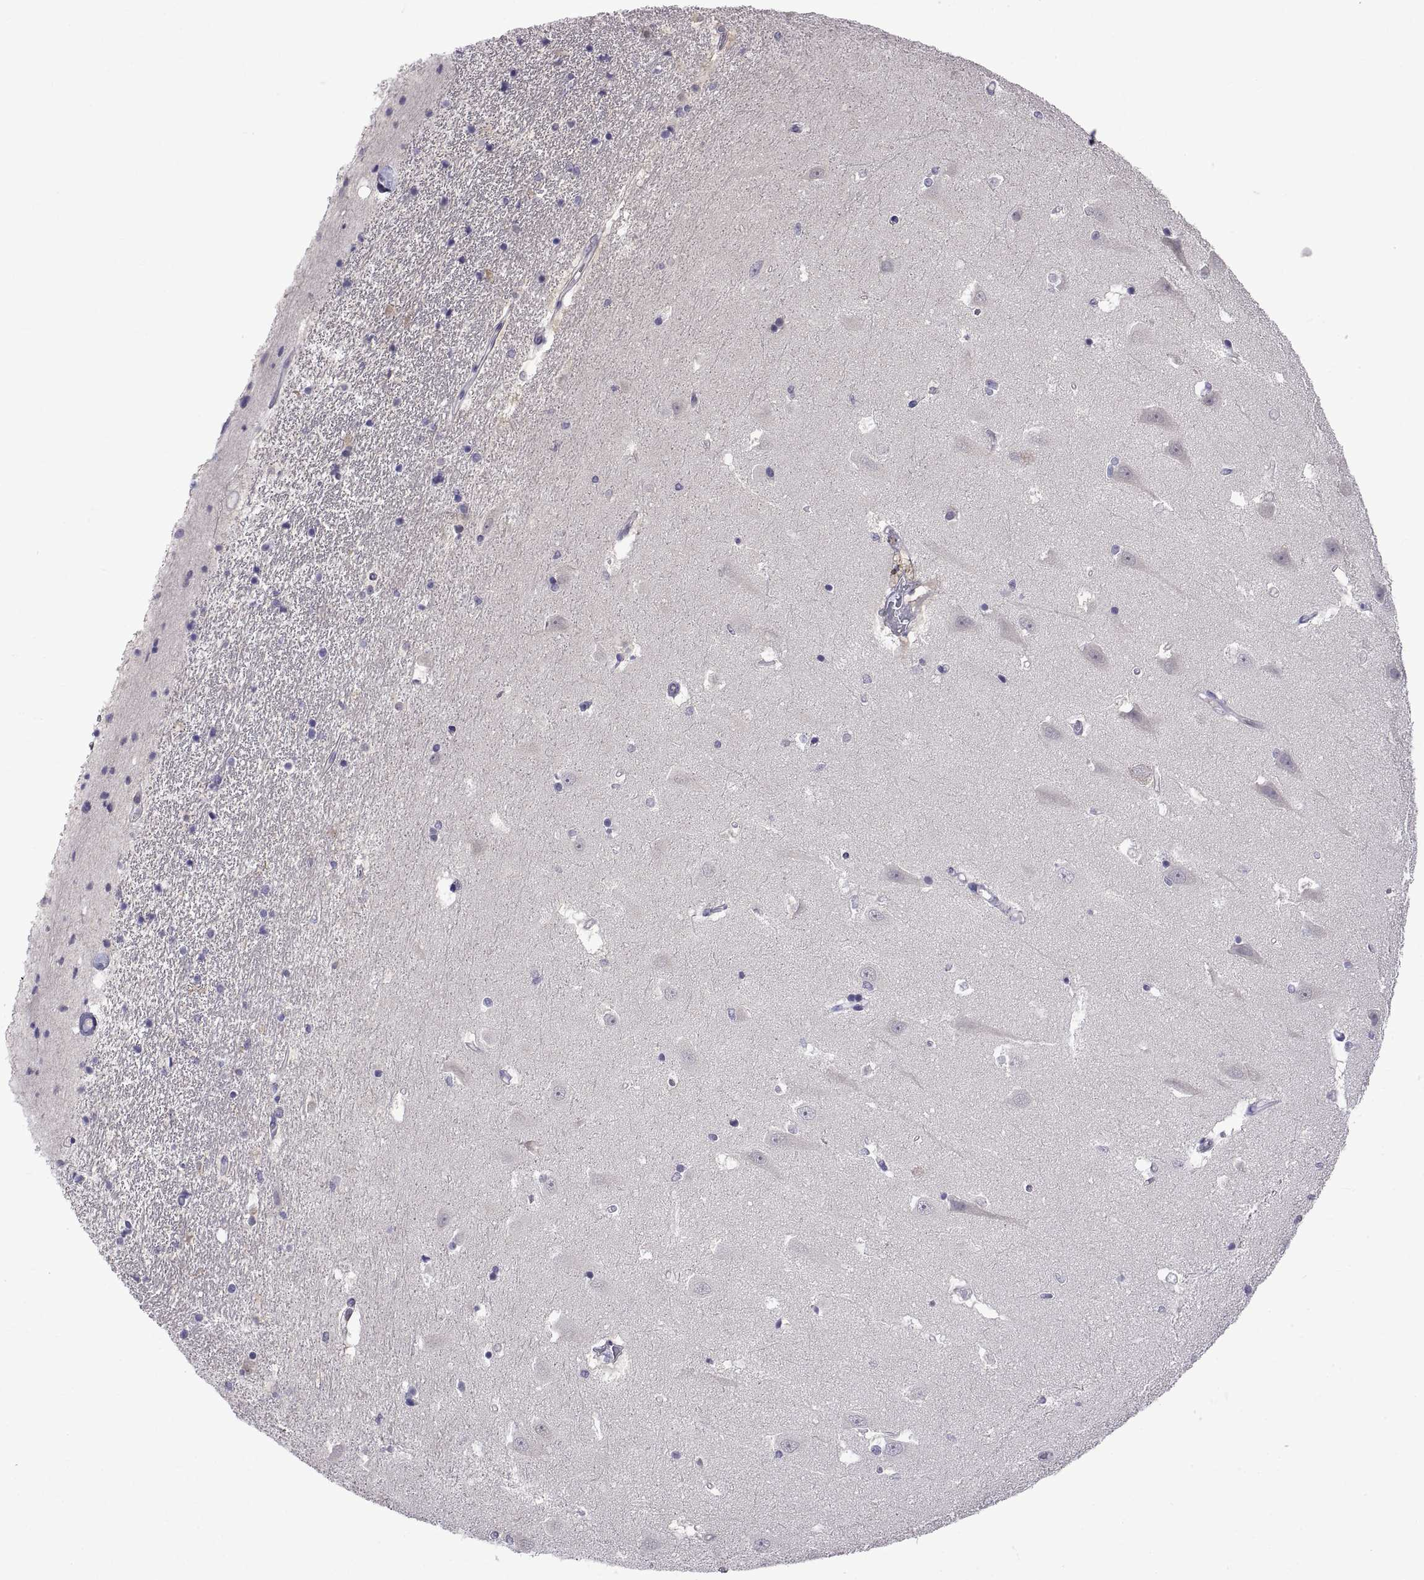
{"staining": {"intensity": "negative", "quantity": "none", "location": "none"}, "tissue": "hippocampus", "cell_type": "Glial cells", "image_type": "normal", "snomed": [{"axis": "morphology", "description": "Normal tissue, NOS"}, {"axis": "topography", "description": "Hippocampus"}], "caption": "Immunohistochemistry (IHC) of normal hippocampus reveals no expression in glial cells.", "gene": "SPDYE10", "patient": {"sex": "male", "age": 44}}